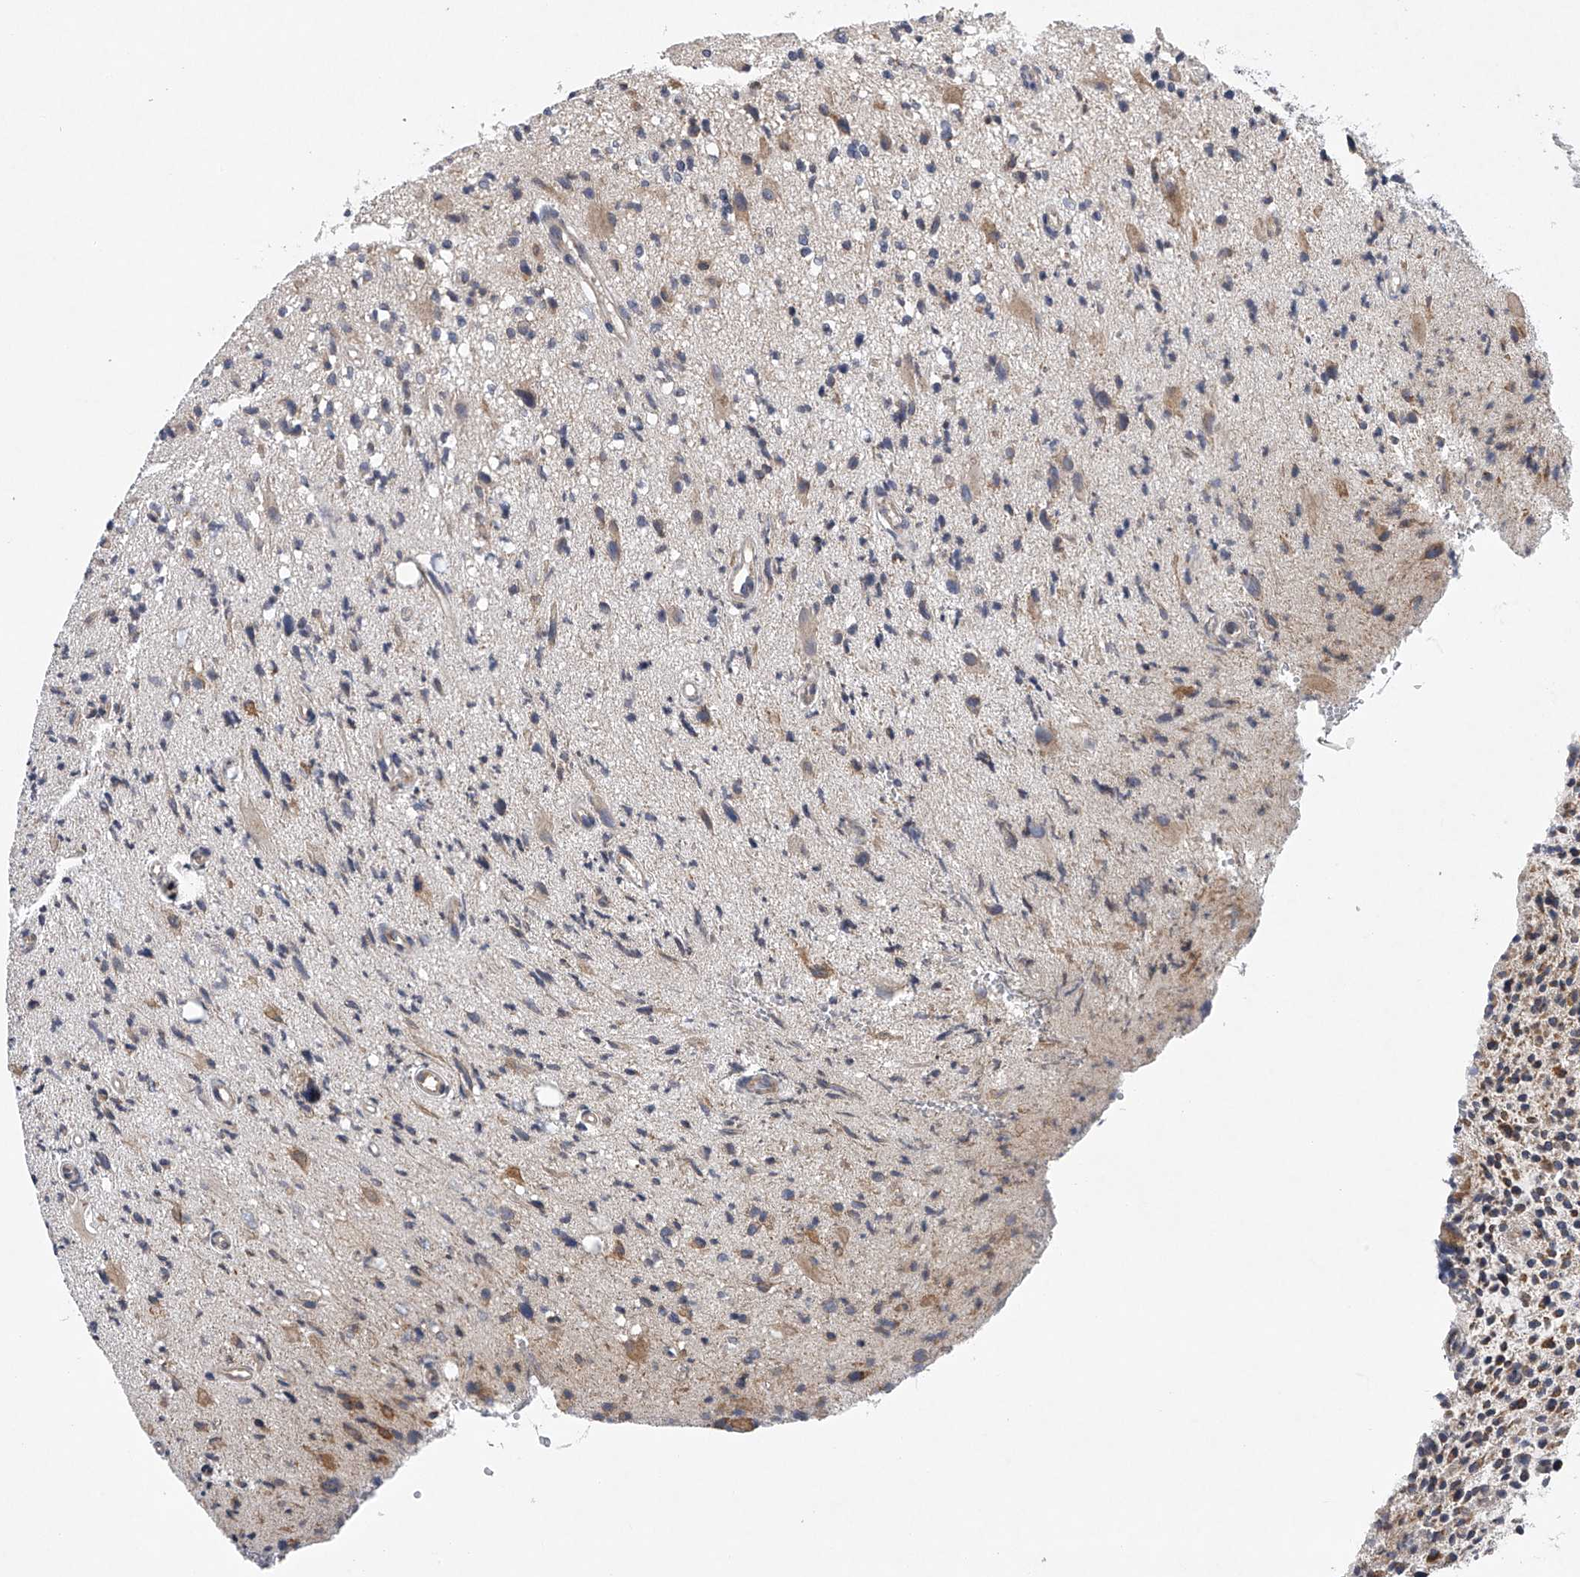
{"staining": {"intensity": "moderate", "quantity": "<25%", "location": "cytoplasmic/membranous"}, "tissue": "glioma", "cell_type": "Tumor cells", "image_type": "cancer", "snomed": [{"axis": "morphology", "description": "Glioma, malignant, High grade"}, {"axis": "topography", "description": "Brain"}], "caption": "Malignant glioma (high-grade) stained with immunohistochemistry exhibits moderate cytoplasmic/membranous positivity in about <25% of tumor cells.", "gene": "RNF5", "patient": {"sex": "male", "age": 48}}